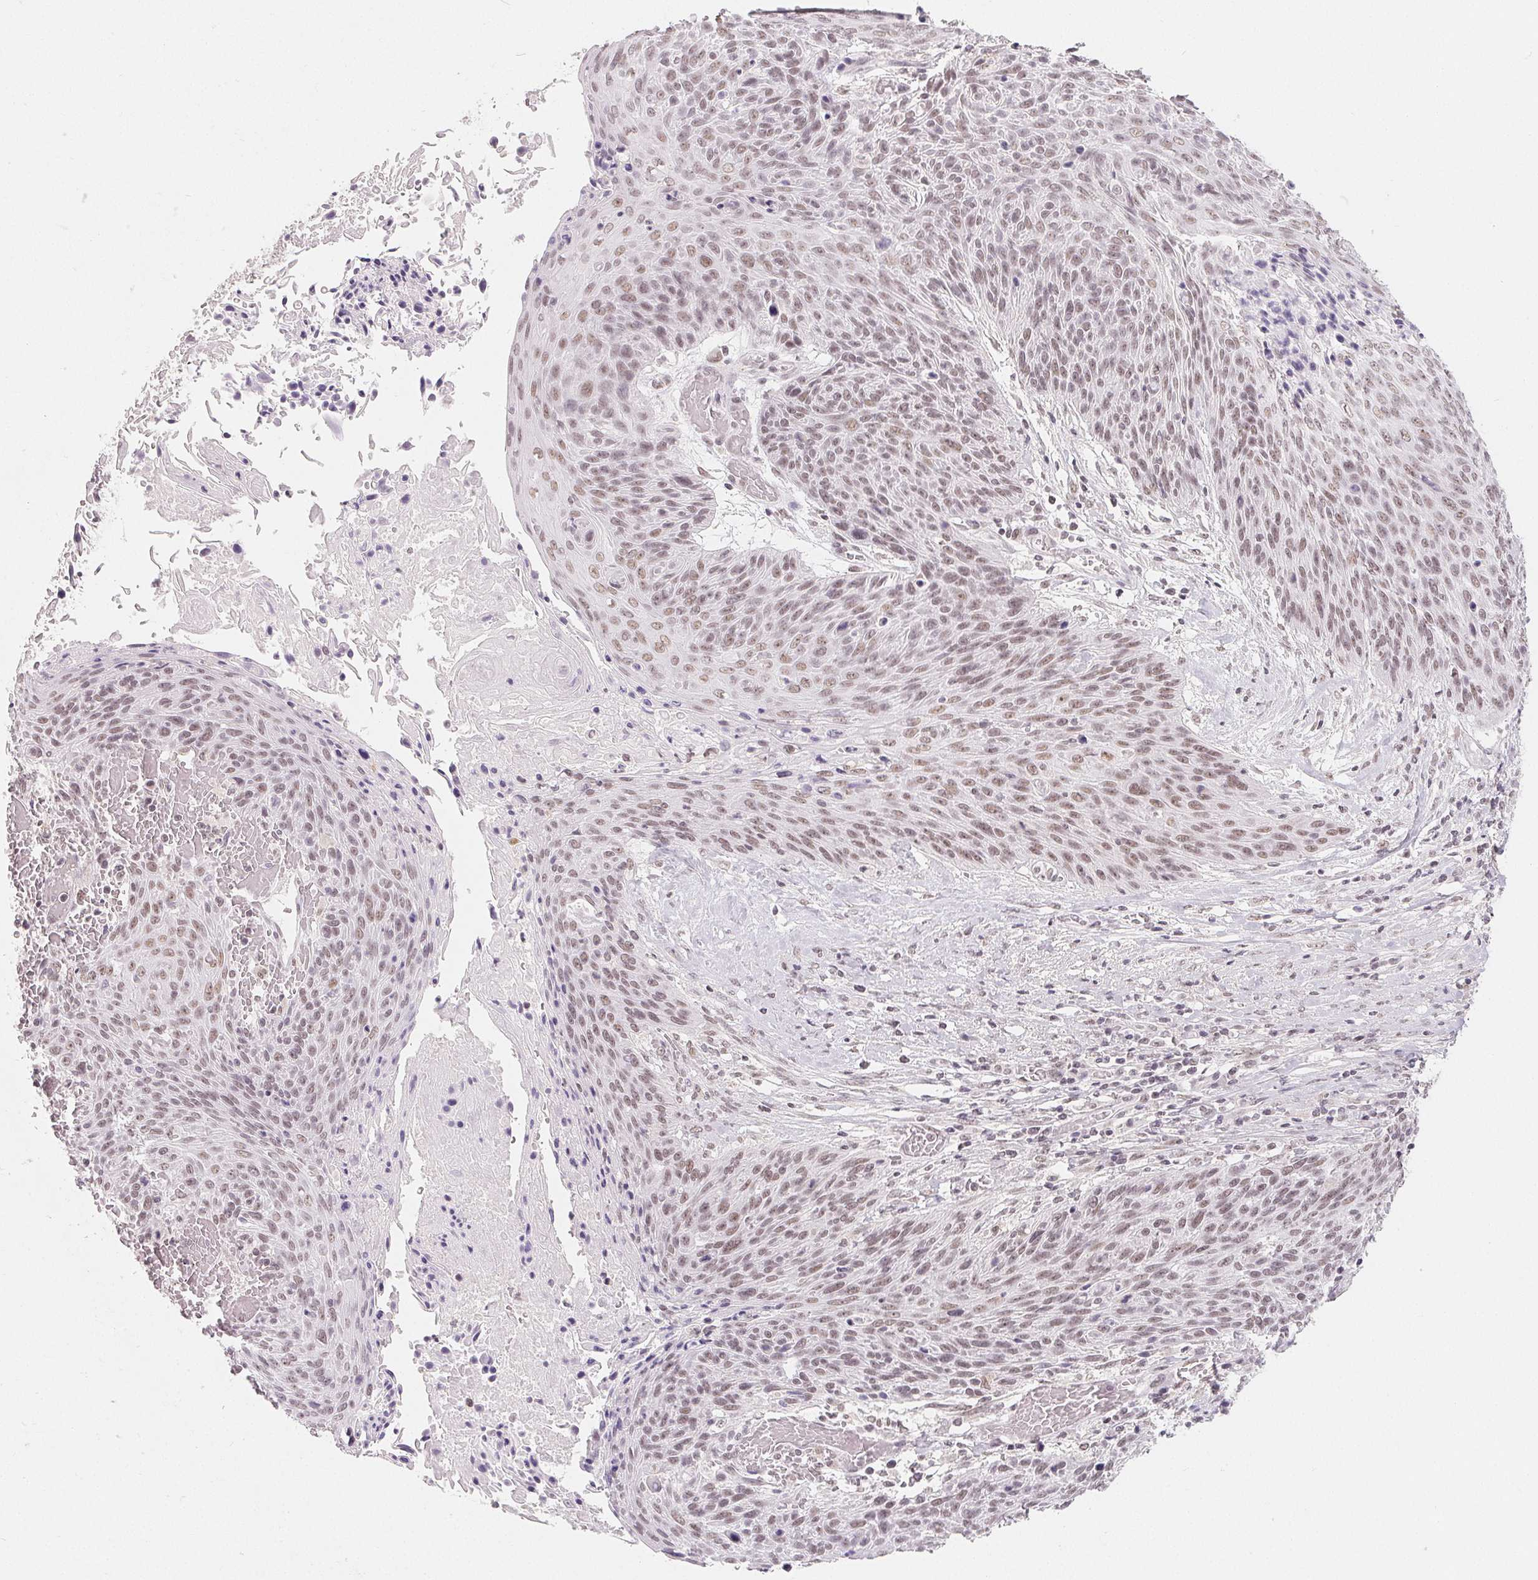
{"staining": {"intensity": "weak", "quantity": ">75%", "location": "nuclear"}, "tissue": "cervical cancer", "cell_type": "Tumor cells", "image_type": "cancer", "snomed": [{"axis": "morphology", "description": "Squamous cell carcinoma, NOS"}, {"axis": "topography", "description": "Cervix"}], "caption": "Weak nuclear protein positivity is appreciated in about >75% of tumor cells in cervical cancer (squamous cell carcinoma). The protein of interest is stained brown, and the nuclei are stained in blue (DAB (3,3'-diaminobenzidine) IHC with brightfield microscopy, high magnification).", "gene": "NXF3", "patient": {"sex": "female", "age": 45}}